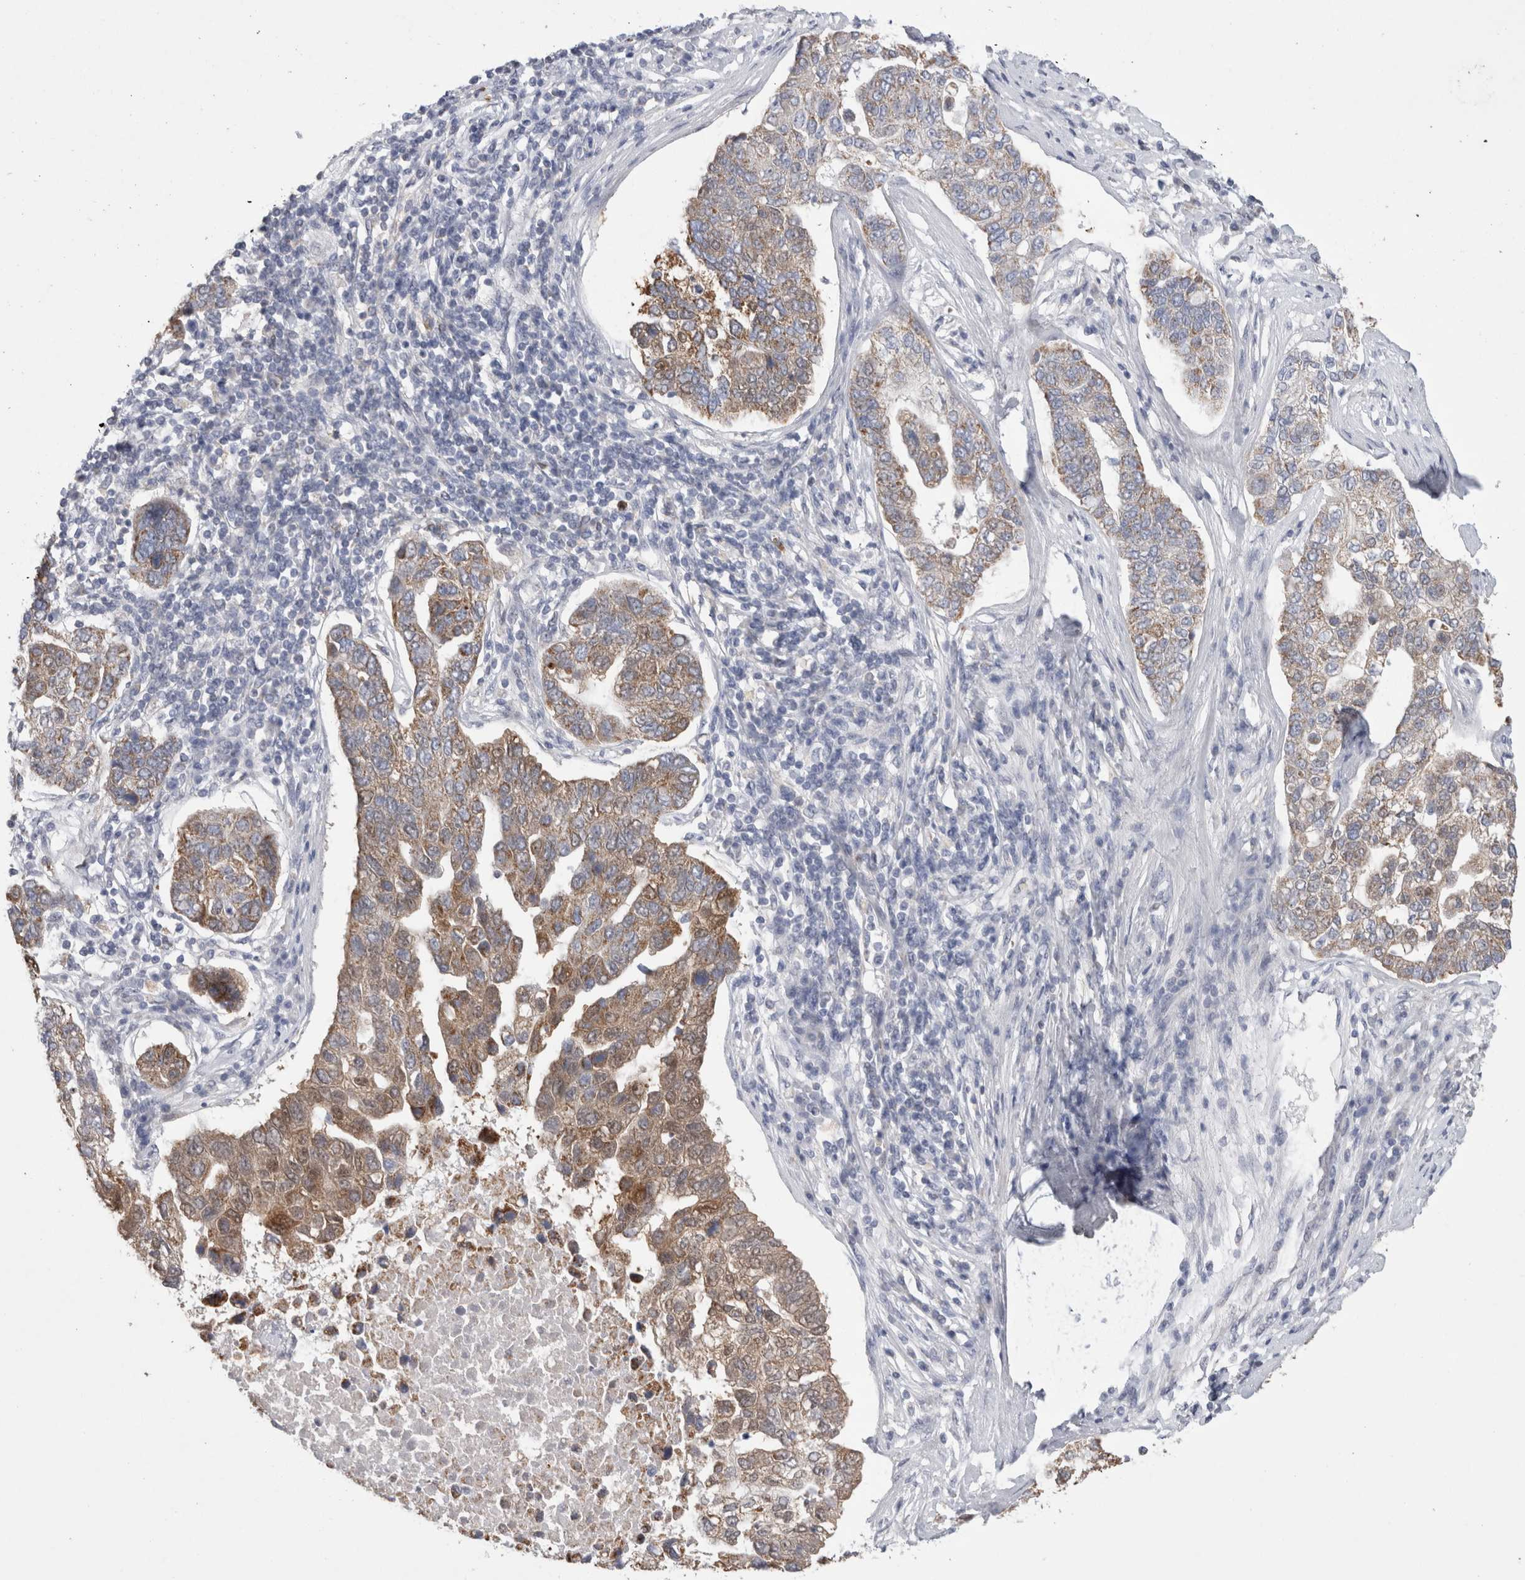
{"staining": {"intensity": "moderate", "quantity": ">75%", "location": "cytoplasmic/membranous"}, "tissue": "pancreatic cancer", "cell_type": "Tumor cells", "image_type": "cancer", "snomed": [{"axis": "morphology", "description": "Adenocarcinoma, NOS"}, {"axis": "topography", "description": "Pancreas"}], "caption": "Immunohistochemical staining of adenocarcinoma (pancreatic) exhibits medium levels of moderate cytoplasmic/membranous staining in about >75% of tumor cells. The staining was performed using DAB, with brown indicating positive protein expression. Nuclei are stained blue with hematoxylin.", "gene": "AGMAT", "patient": {"sex": "female", "age": 61}}